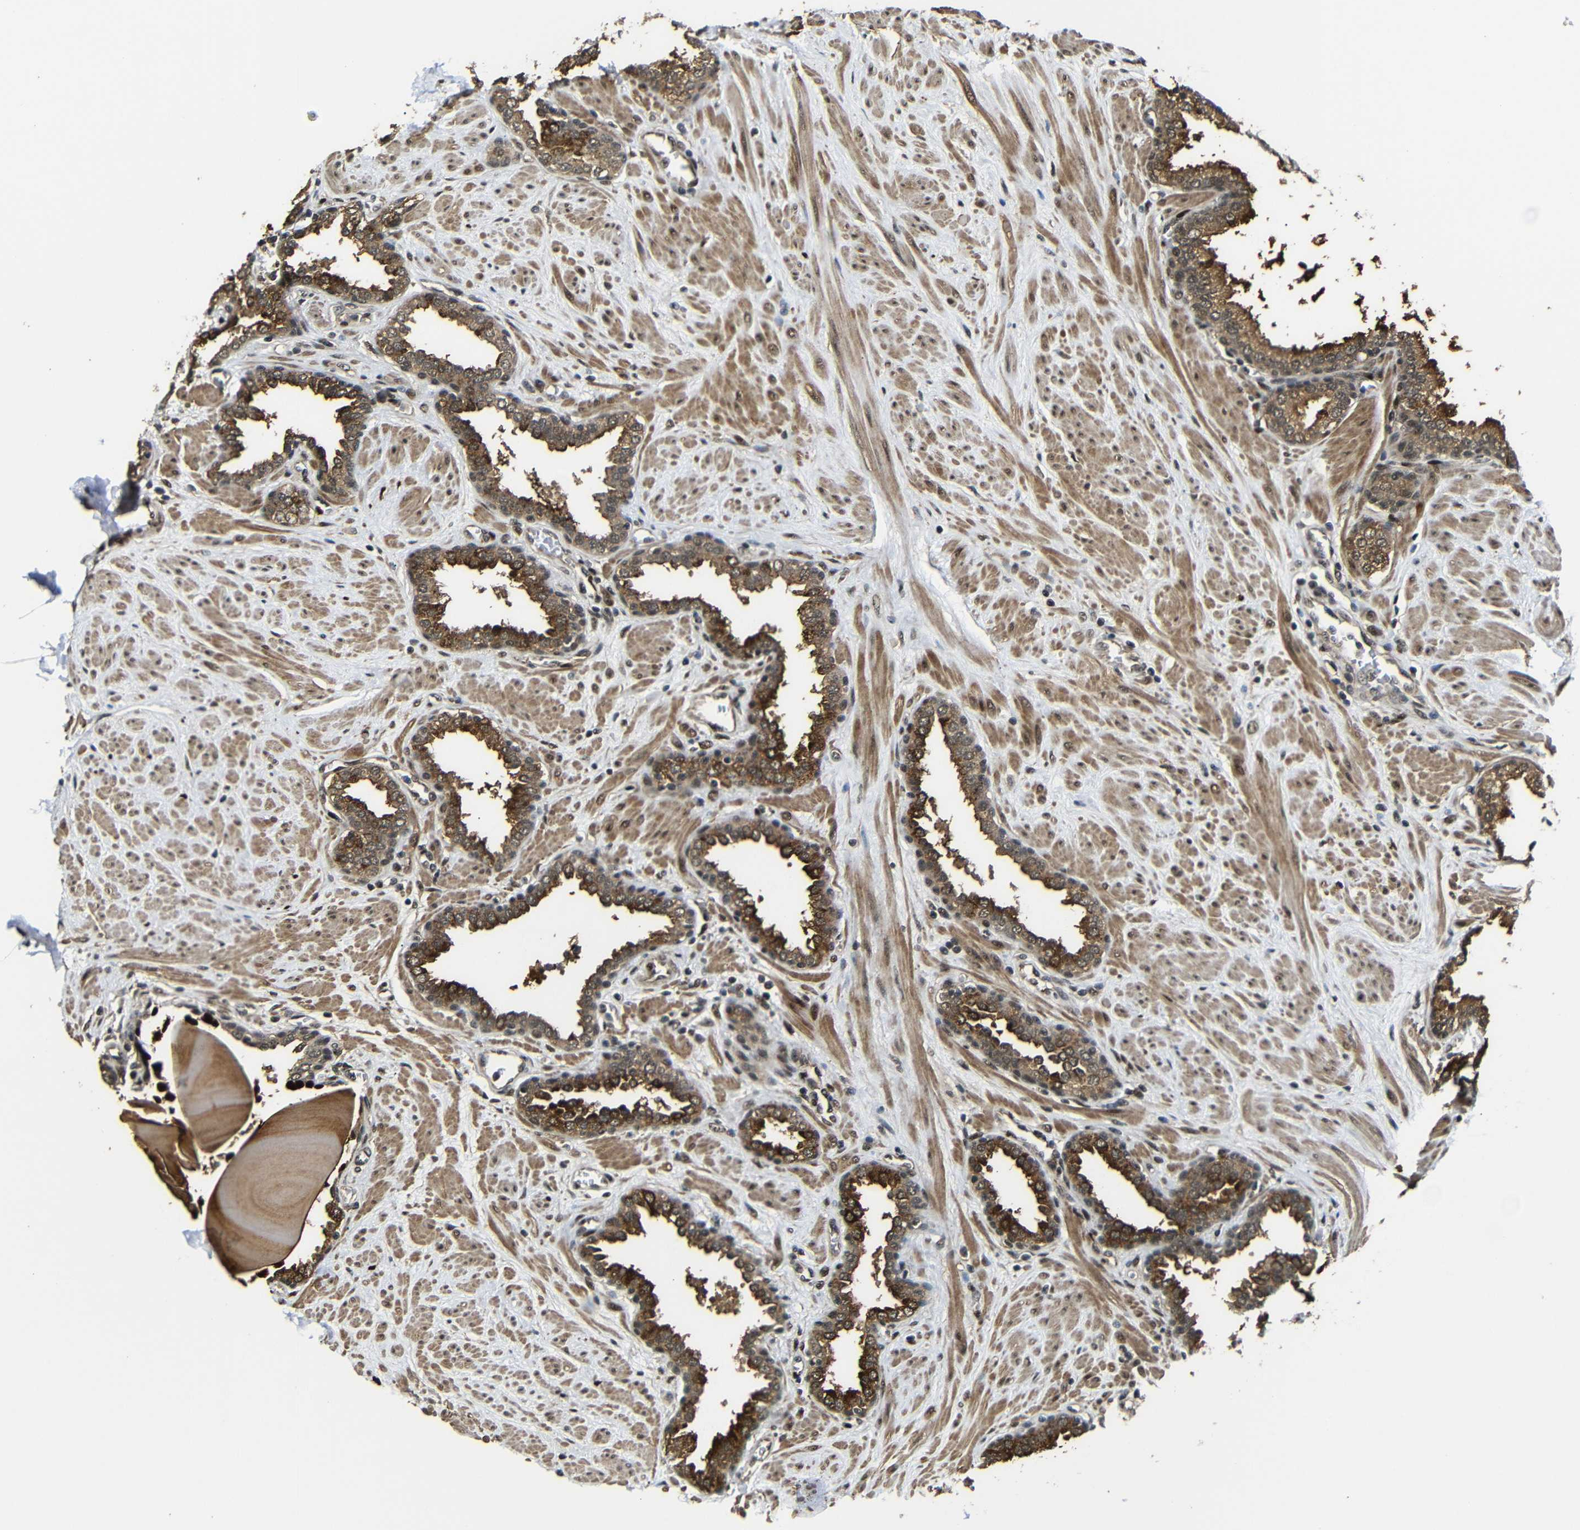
{"staining": {"intensity": "moderate", "quantity": ">75%", "location": "cytoplasmic/membranous,nuclear"}, "tissue": "prostate", "cell_type": "Glandular cells", "image_type": "normal", "snomed": [{"axis": "morphology", "description": "Normal tissue, NOS"}, {"axis": "topography", "description": "Prostate"}], "caption": "This photomicrograph displays normal prostate stained with IHC to label a protein in brown. The cytoplasmic/membranous,nuclear of glandular cells show moderate positivity for the protein. Nuclei are counter-stained blue.", "gene": "TBX2", "patient": {"sex": "male", "age": 51}}